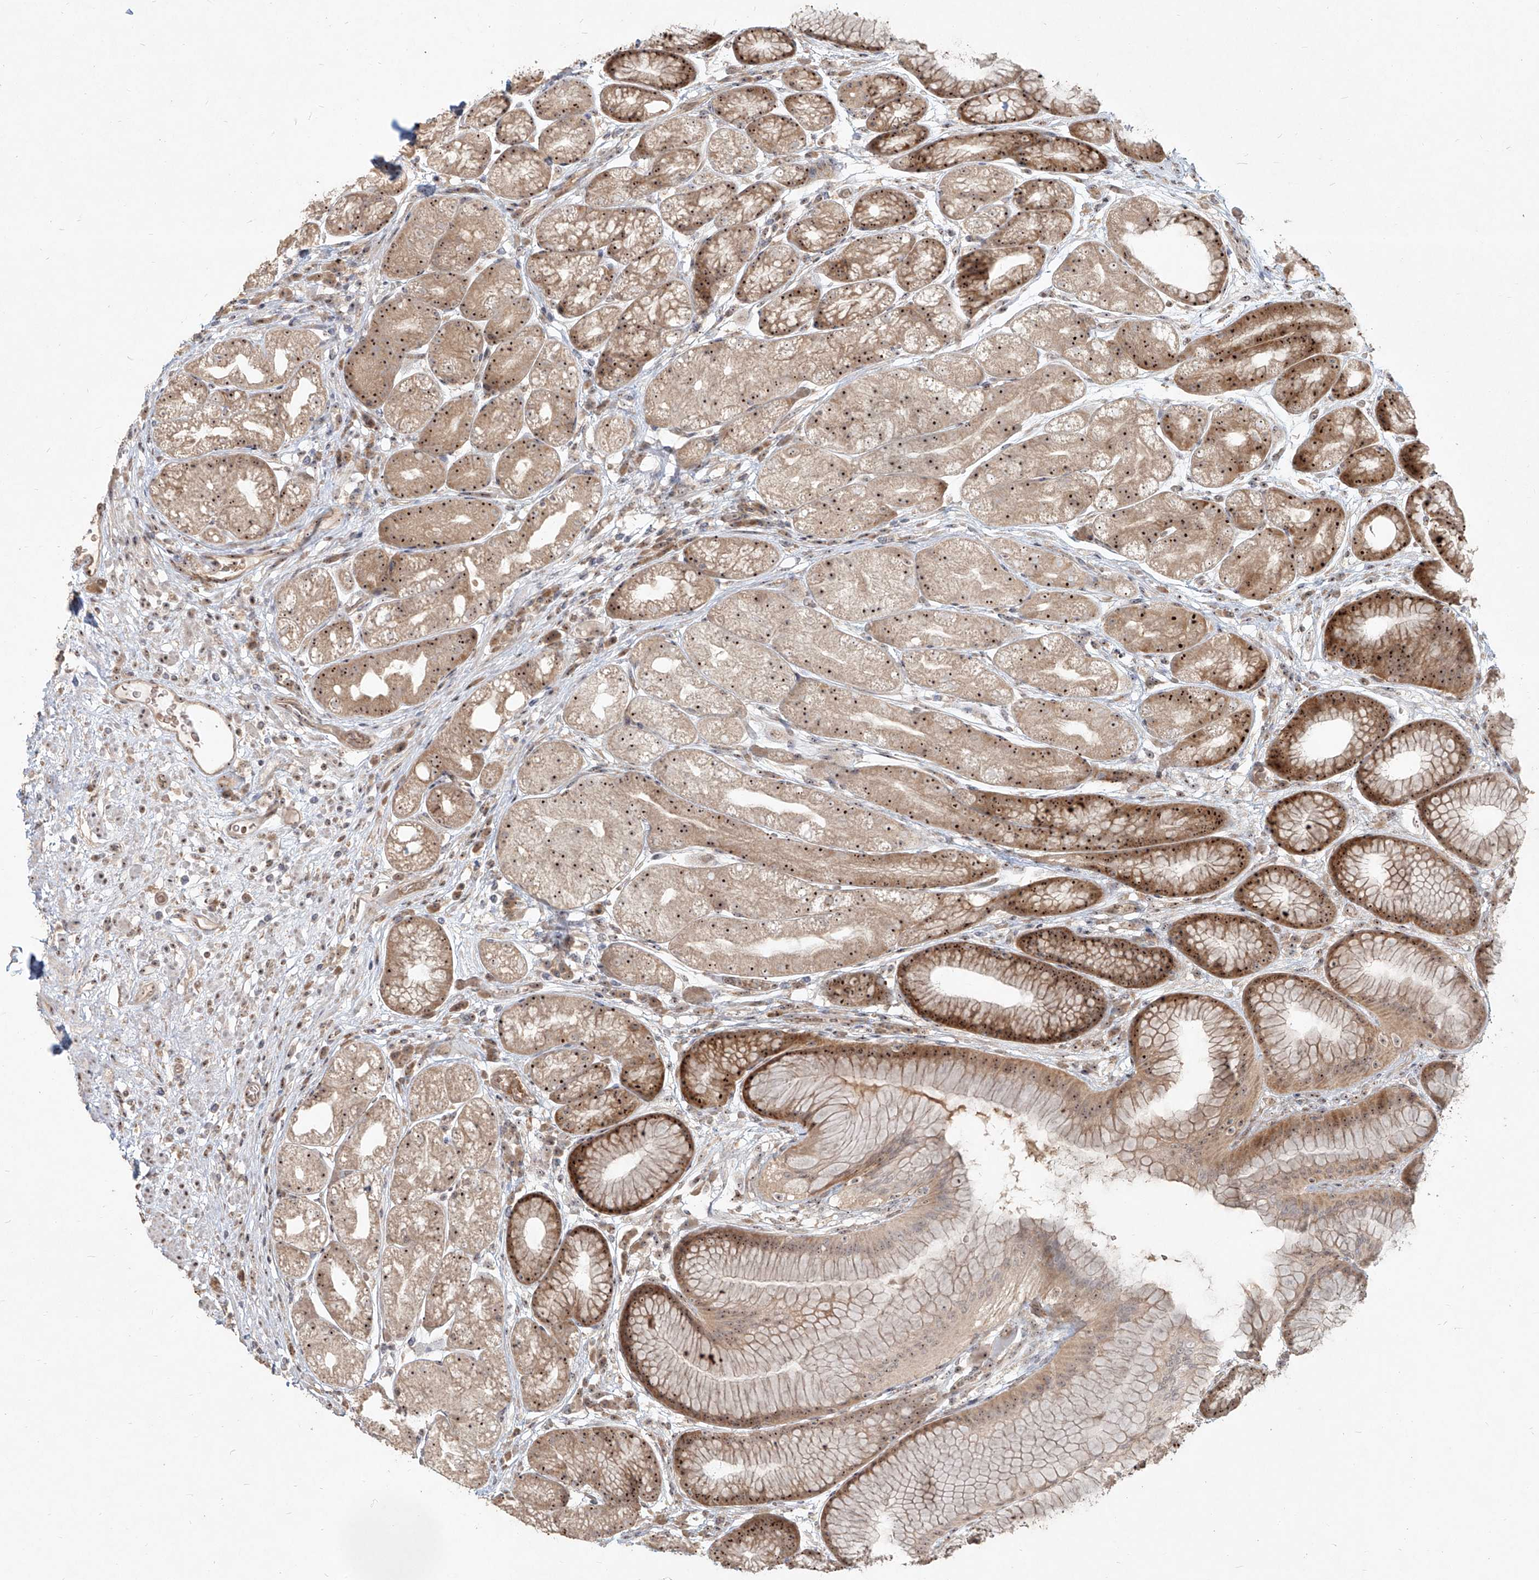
{"staining": {"intensity": "moderate", "quantity": ">75%", "location": "cytoplasmic/membranous,nuclear"}, "tissue": "stomach", "cell_type": "Glandular cells", "image_type": "normal", "snomed": [{"axis": "morphology", "description": "Normal tissue, NOS"}, {"axis": "topography", "description": "Stomach"}], "caption": "Immunohistochemistry (IHC) of normal human stomach demonstrates medium levels of moderate cytoplasmic/membranous,nuclear staining in about >75% of glandular cells. (Stains: DAB in brown, nuclei in blue, Microscopy: brightfield microscopy at high magnification).", "gene": "BYSL", "patient": {"sex": "male", "age": 57}}